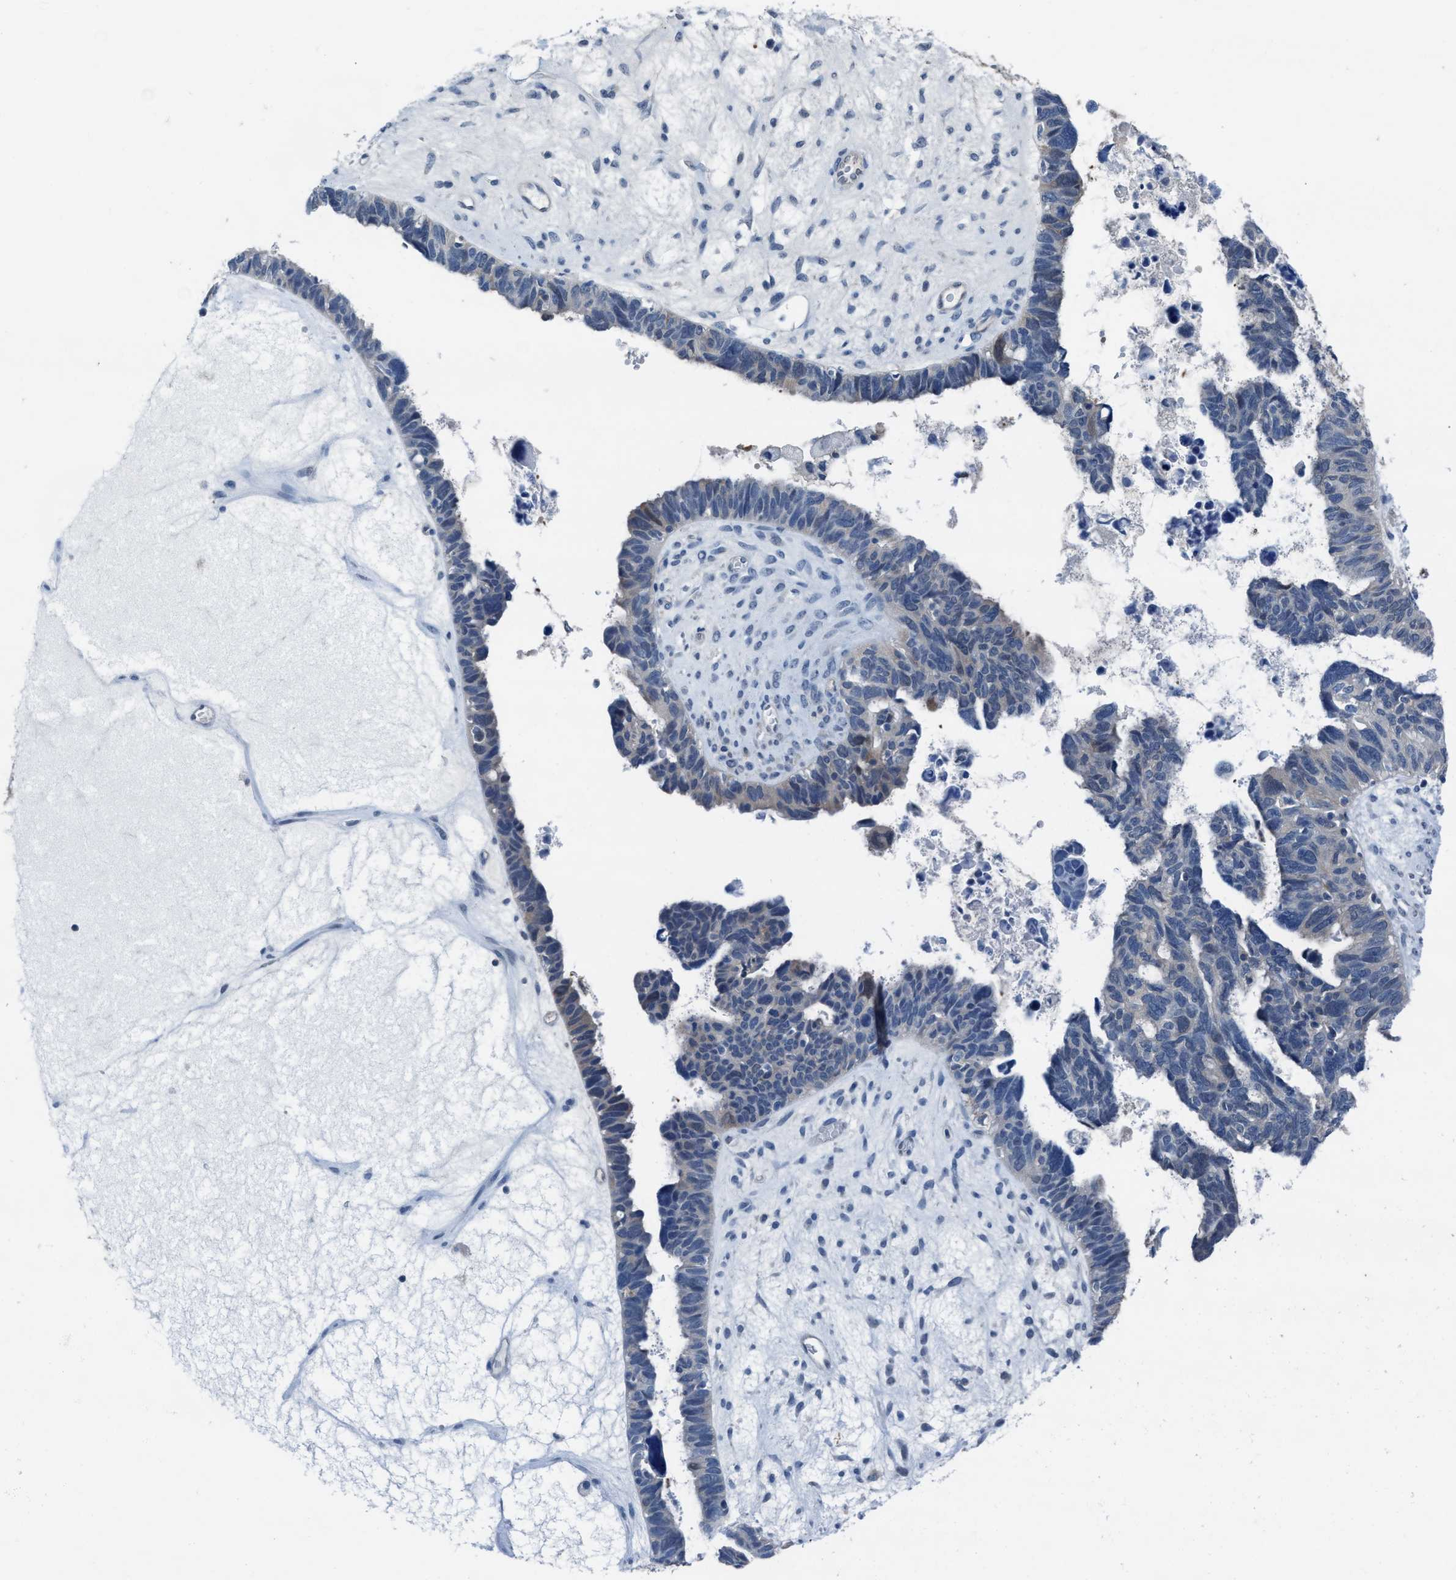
{"staining": {"intensity": "negative", "quantity": "none", "location": "none"}, "tissue": "ovarian cancer", "cell_type": "Tumor cells", "image_type": "cancer", "snomed": [{"axis": "morphology", "description": "Cystadenocarcinoma, serous, NOS"}, {"axis": "topography", "description": "Ovary"}], "caption": "There is no significant expression in tumor cells of ovarian cancer (serous cystadenocarcinoma).", "gene": "NUDT5", "patient": {"sex": "female", "age": 79}}